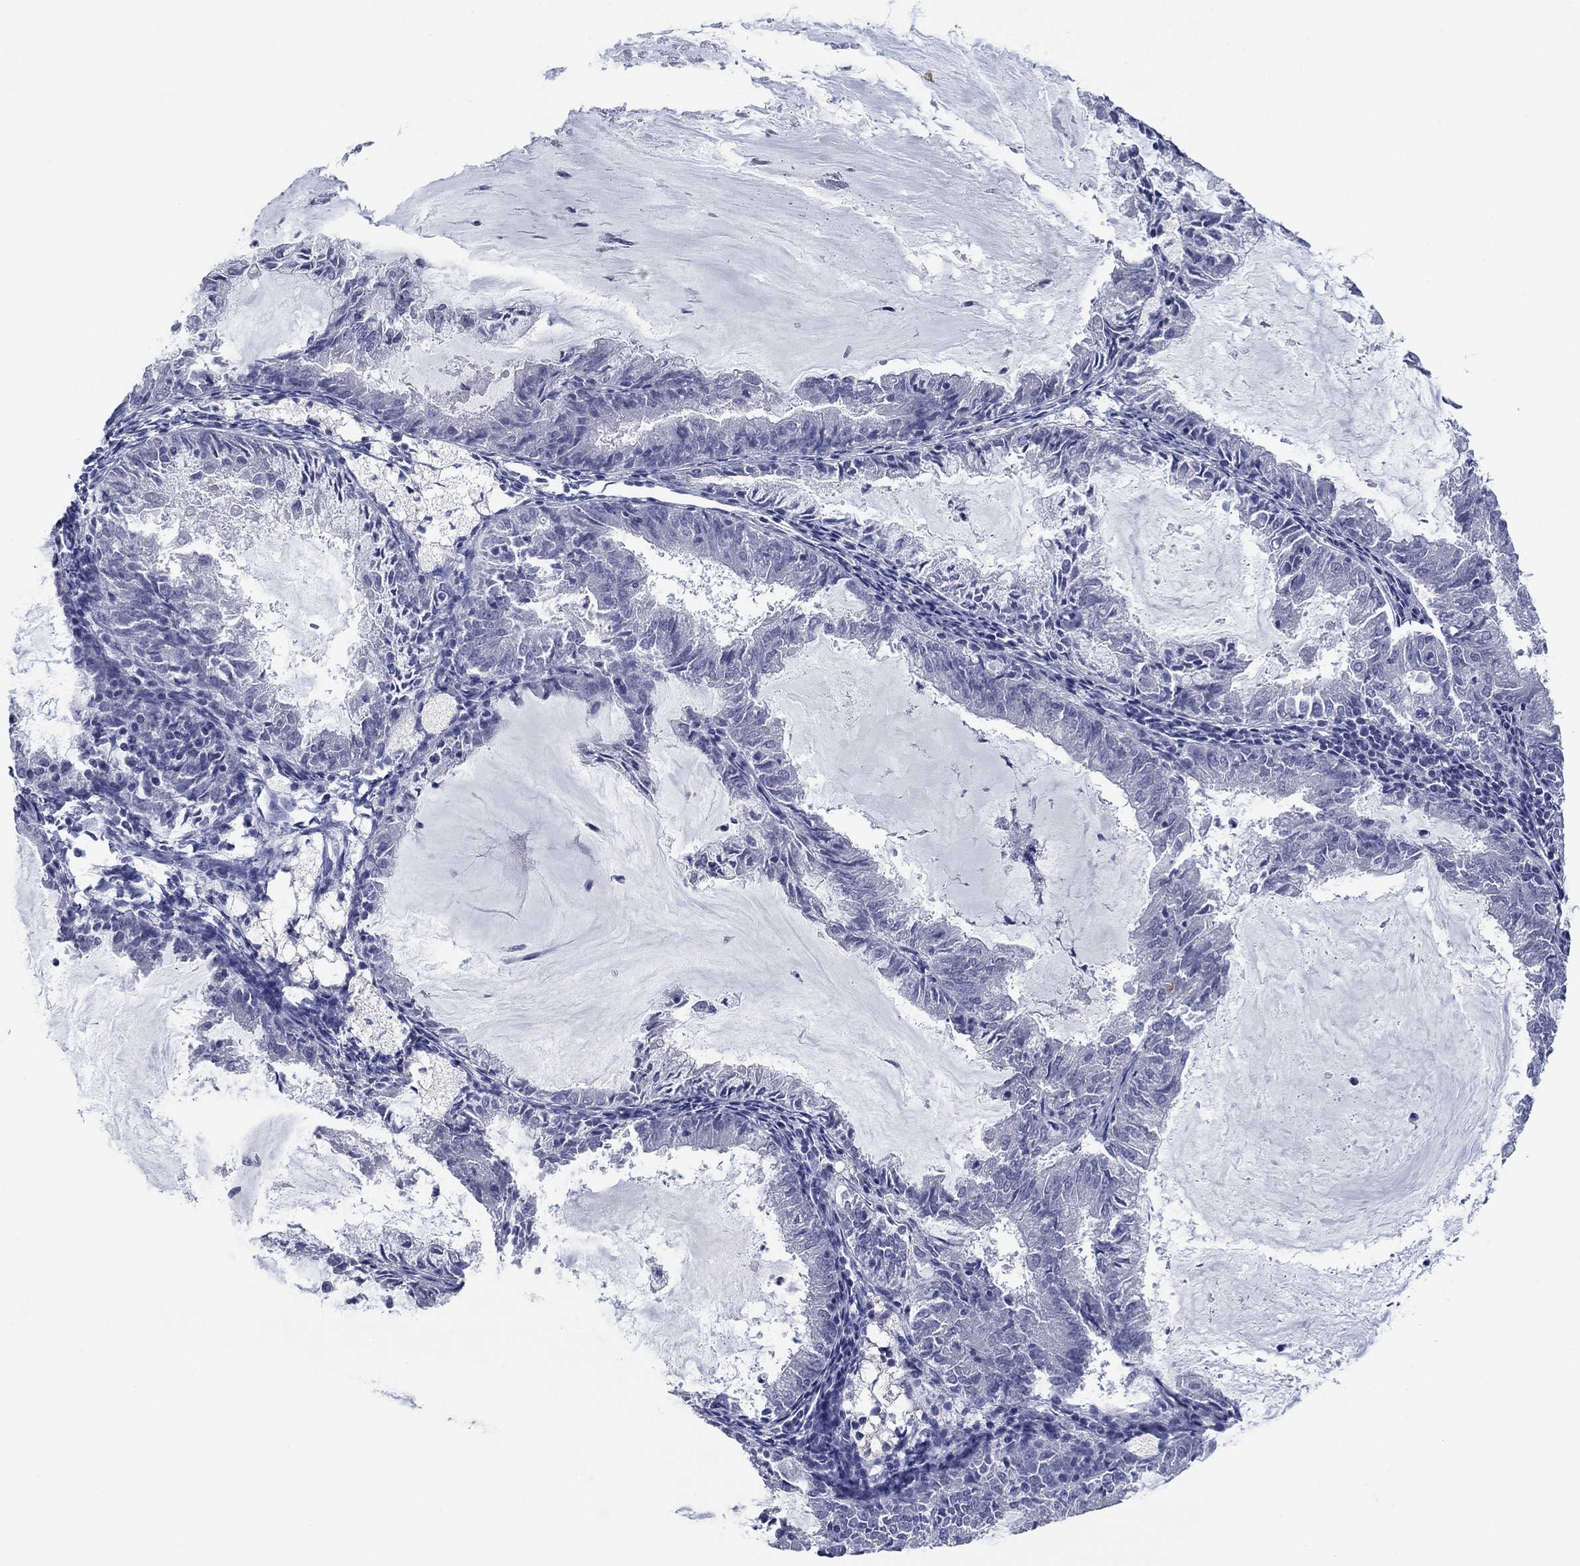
{"staining": {"intensity": "negative", "quantity": "none", "location": "none"}, "tissue": "endometrial cancer", "cell_type": "Tumor cells", "image_type": "cancer", "snomed": [{"axis": "morphology", "description": "Adenocarcinoma, NOS"}, {"axis": "topography", "description": "Endometrium"}], "caption": "An immunohistochemistry (IHC) micrograph of endometrial adenocarcinoma is shown. There is no staining in tumor cells of endometrial adenocarcinoma.", "gene": "APOC3", "patient": {"sex": "female", "age": 57}}